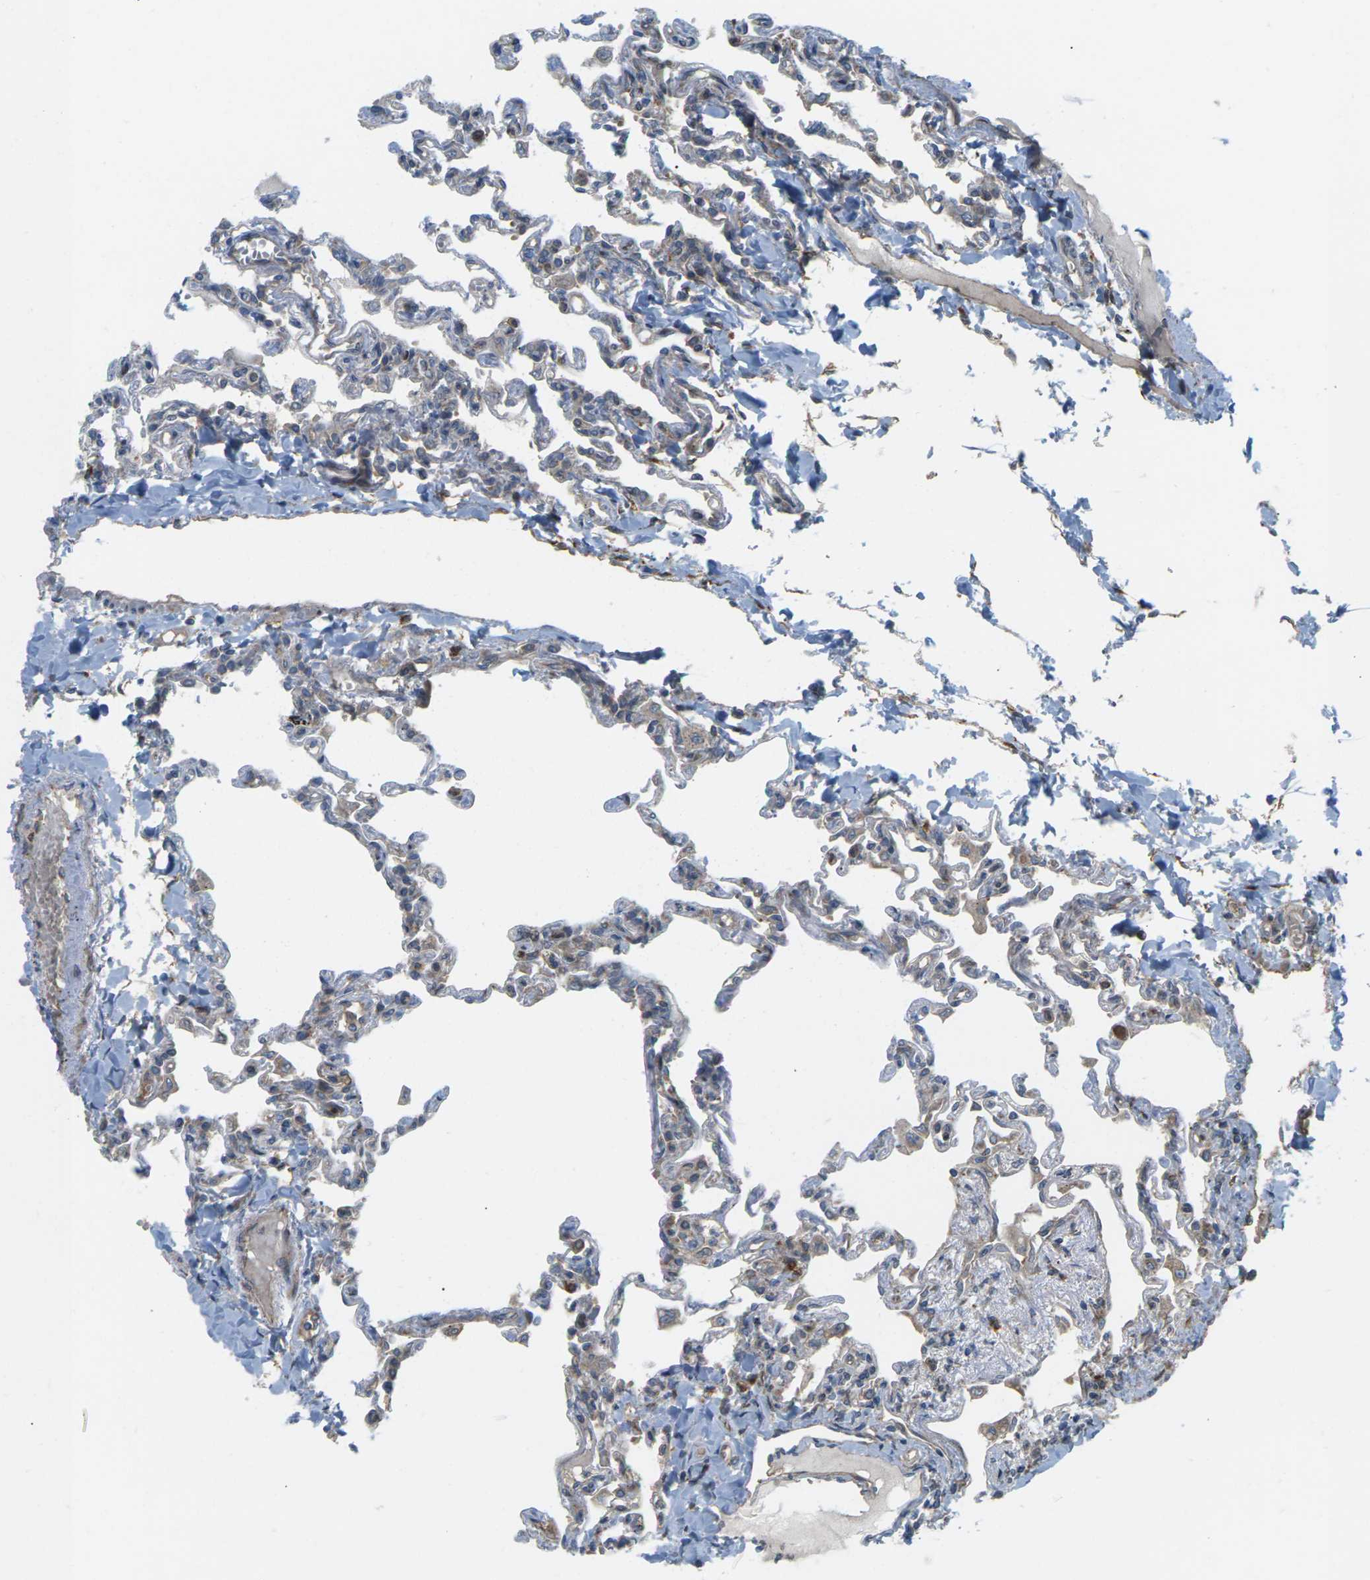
{"staining": {"intensity": "weak", "quantity": ">75%", "location": "cytoplasmic/membranous"}, "tissue": "lung", "cell_type": "Alveolar cells", "image_type": "normal", "snomed": [{"axis": "morphology", "description": "Normal tissue, NOS"}, {"axis": "topography", "description": "Lung"}], "caption": "Immunohistochemical staining of normal human lung displays >75% levels of weak cytoplasmic/membranous protein expression in about >75% of alveolar cells.", "gene": "ROBO1", "patient": {"sex": "male", "age": 21}}